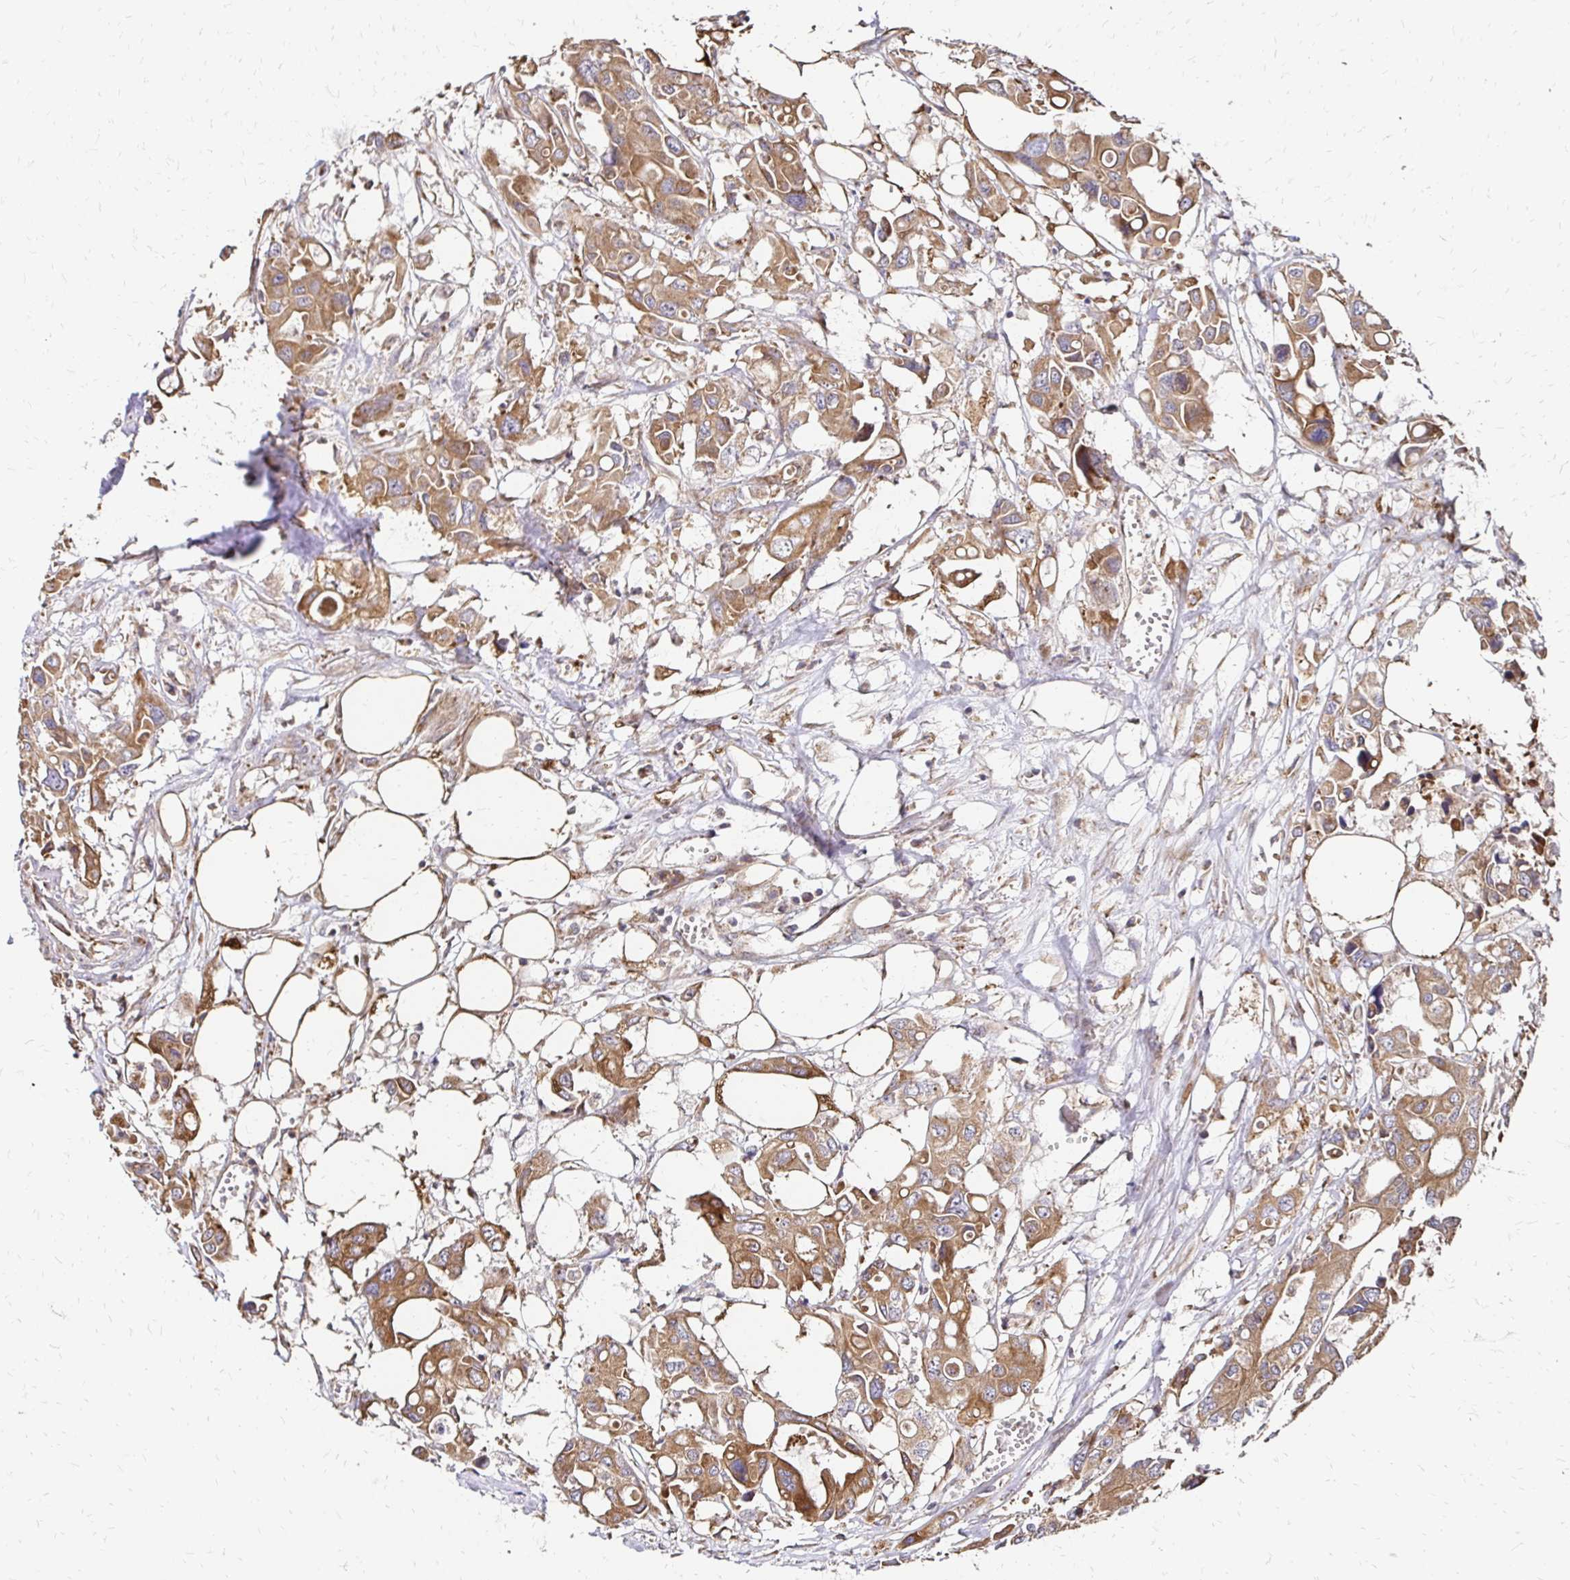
{"staining": {"intensity": "moderate", "quantity": ">75%", "location": "cytoplasmic/membranous"}, "tissue": "colorectal cancer", "cell_type": "Tumor cells", "image_type": "cancer", "snomed": [{"axis": "morphology", "description": "Adenocarcinoma, NOS"}, {"axis": "topography", "description": "Colon"}], "caption": "Immunohistochemical staining of human colorectal cancer (adenocarcinoma) demonstrates medium levels of moderate cytoplasmic/membranous expression in approximately >75% of tumor cells.", "gene": "ZW10", "patient": {"sex": "male", "age": 77}}